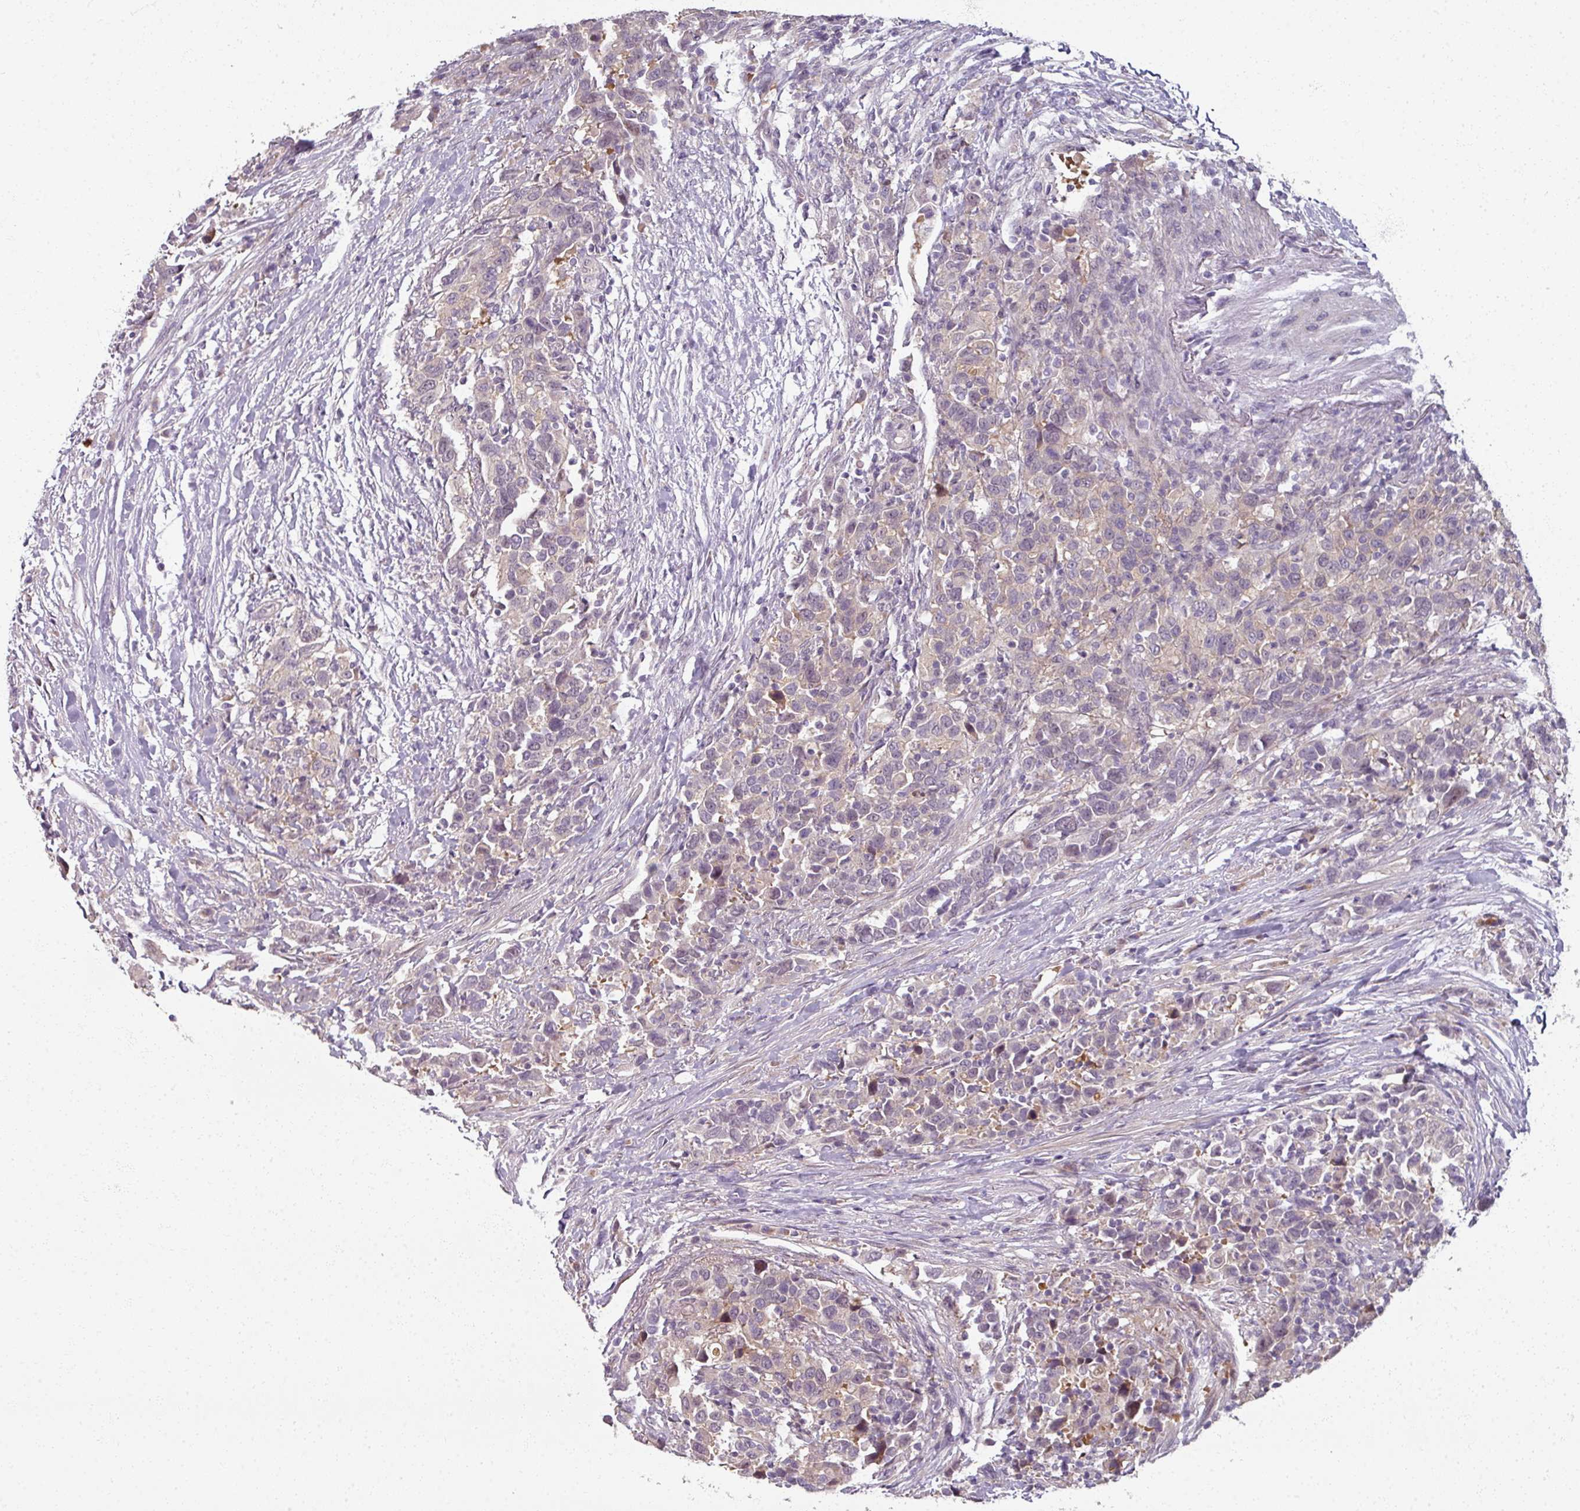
{"staining": {"intensity": "weak", "quantity": "<25%", "location": "cytoplasmic/membranous"}, "tissue": "urothelial cancer", "cell_type": "Tumor cells", "image_type": "cancer", "snomed": [{"axis": "morphology", "description": "Urothelial carcinoma, High grade"}, {"axis": "topography", "description": "Urinary bladder"}], "caption": "DAB immunohistochemical staining of urothelial carcinoma (high-grade) displays no significant expression in tumor cells.", "gene": "MYMK", "patient": {"sex": "male", "age": 61}}